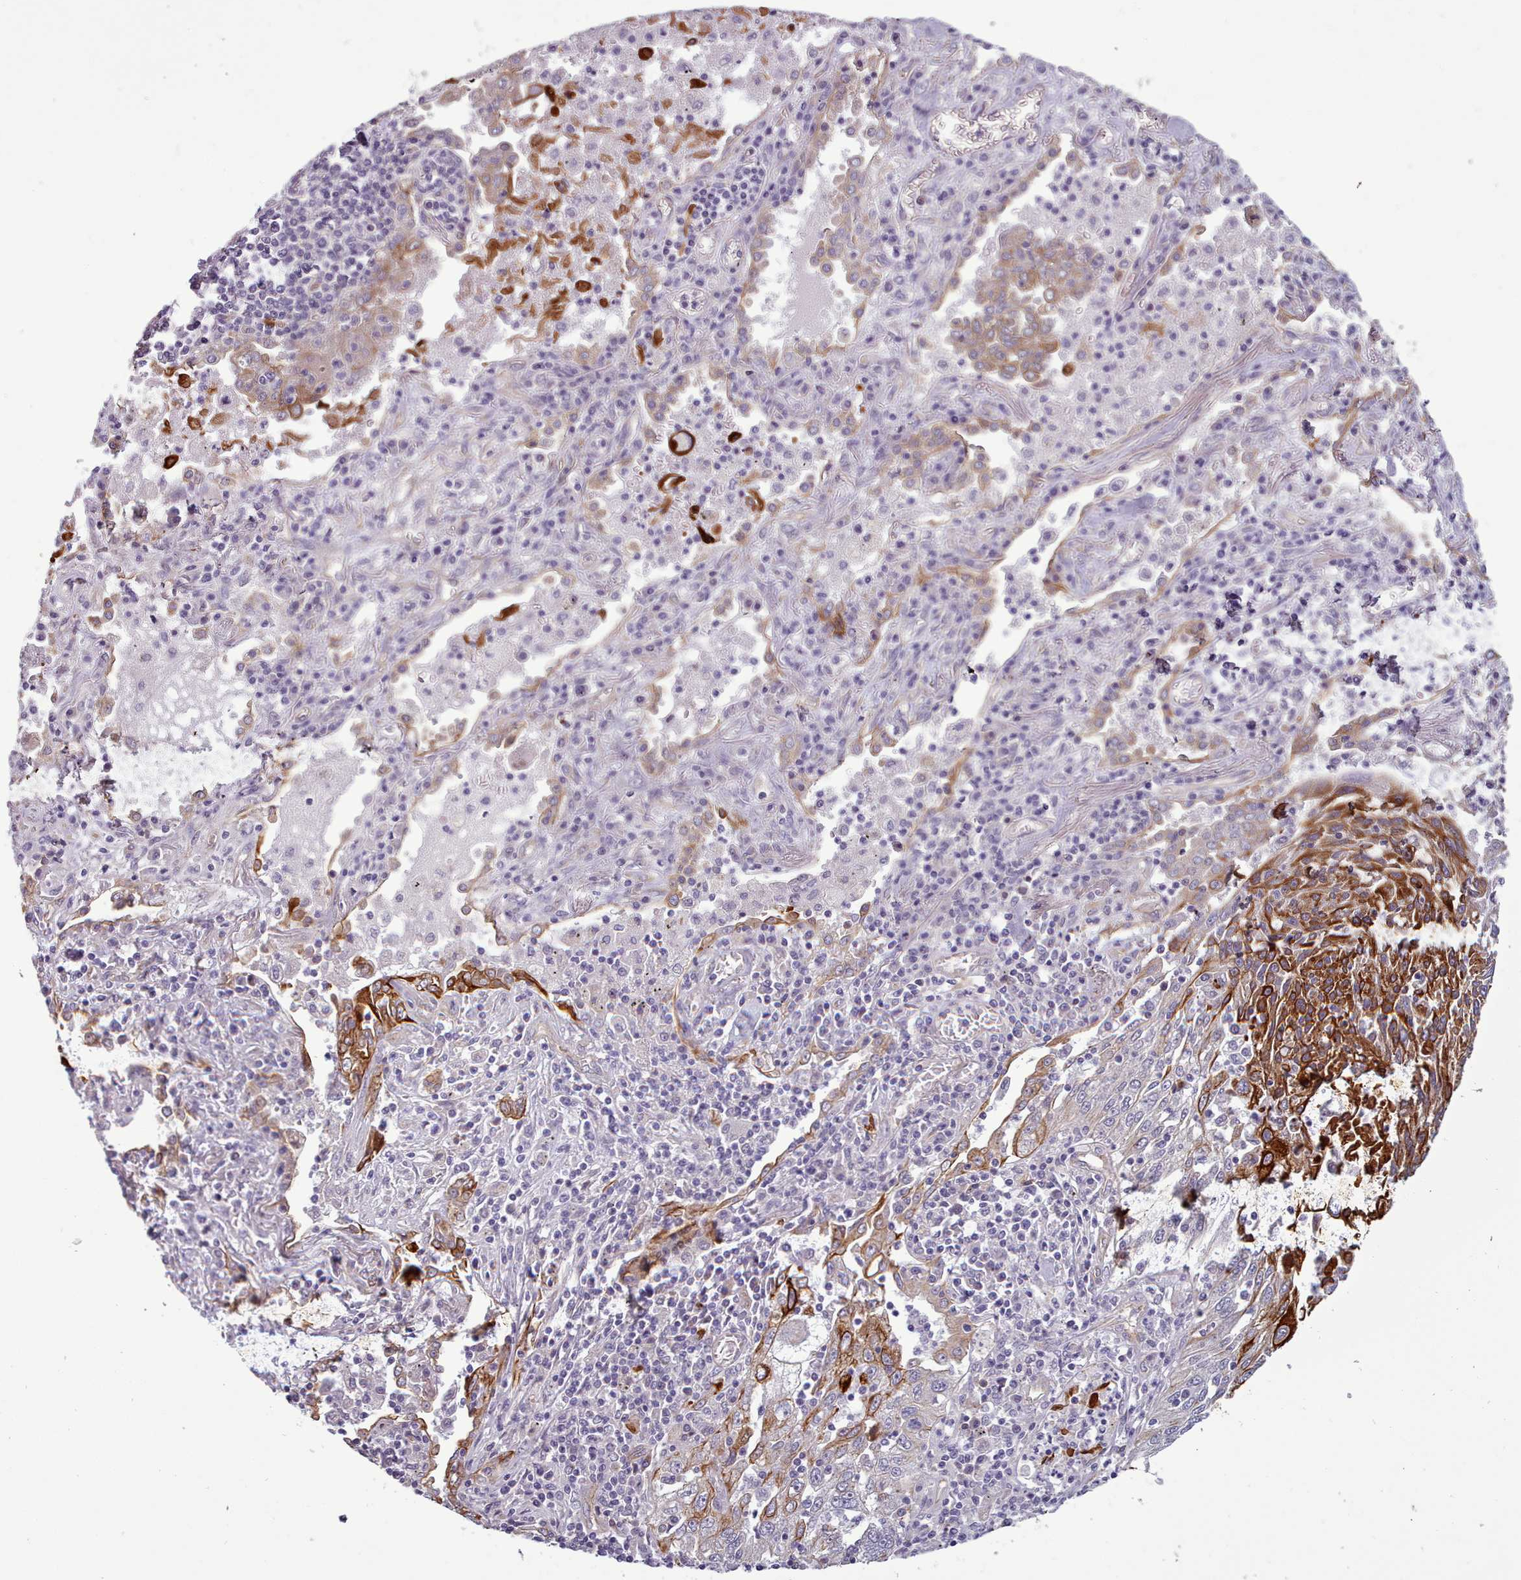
{"staining": {"intensity": "strong", "quantity": ">75%", "location": "cytoplasmic/membranous"}, "tissue": "lung cancer", "cell_type": "Tumor cells", "image_type": "cancer", "snomed": [{"axis": "morphology", "description": "Squamous cell carcinoma, NOS"}, {"axis": "topography", "description": "Lung"}], "caption": "Protein expression by immunohistochemistry shows strong cytoplasmic/membranous expression in approximately >75% of tumor cells in squamous cell carcinoma (lung).", "gene": "PLD4", "patient": {"sex": "female", "age": 66}}